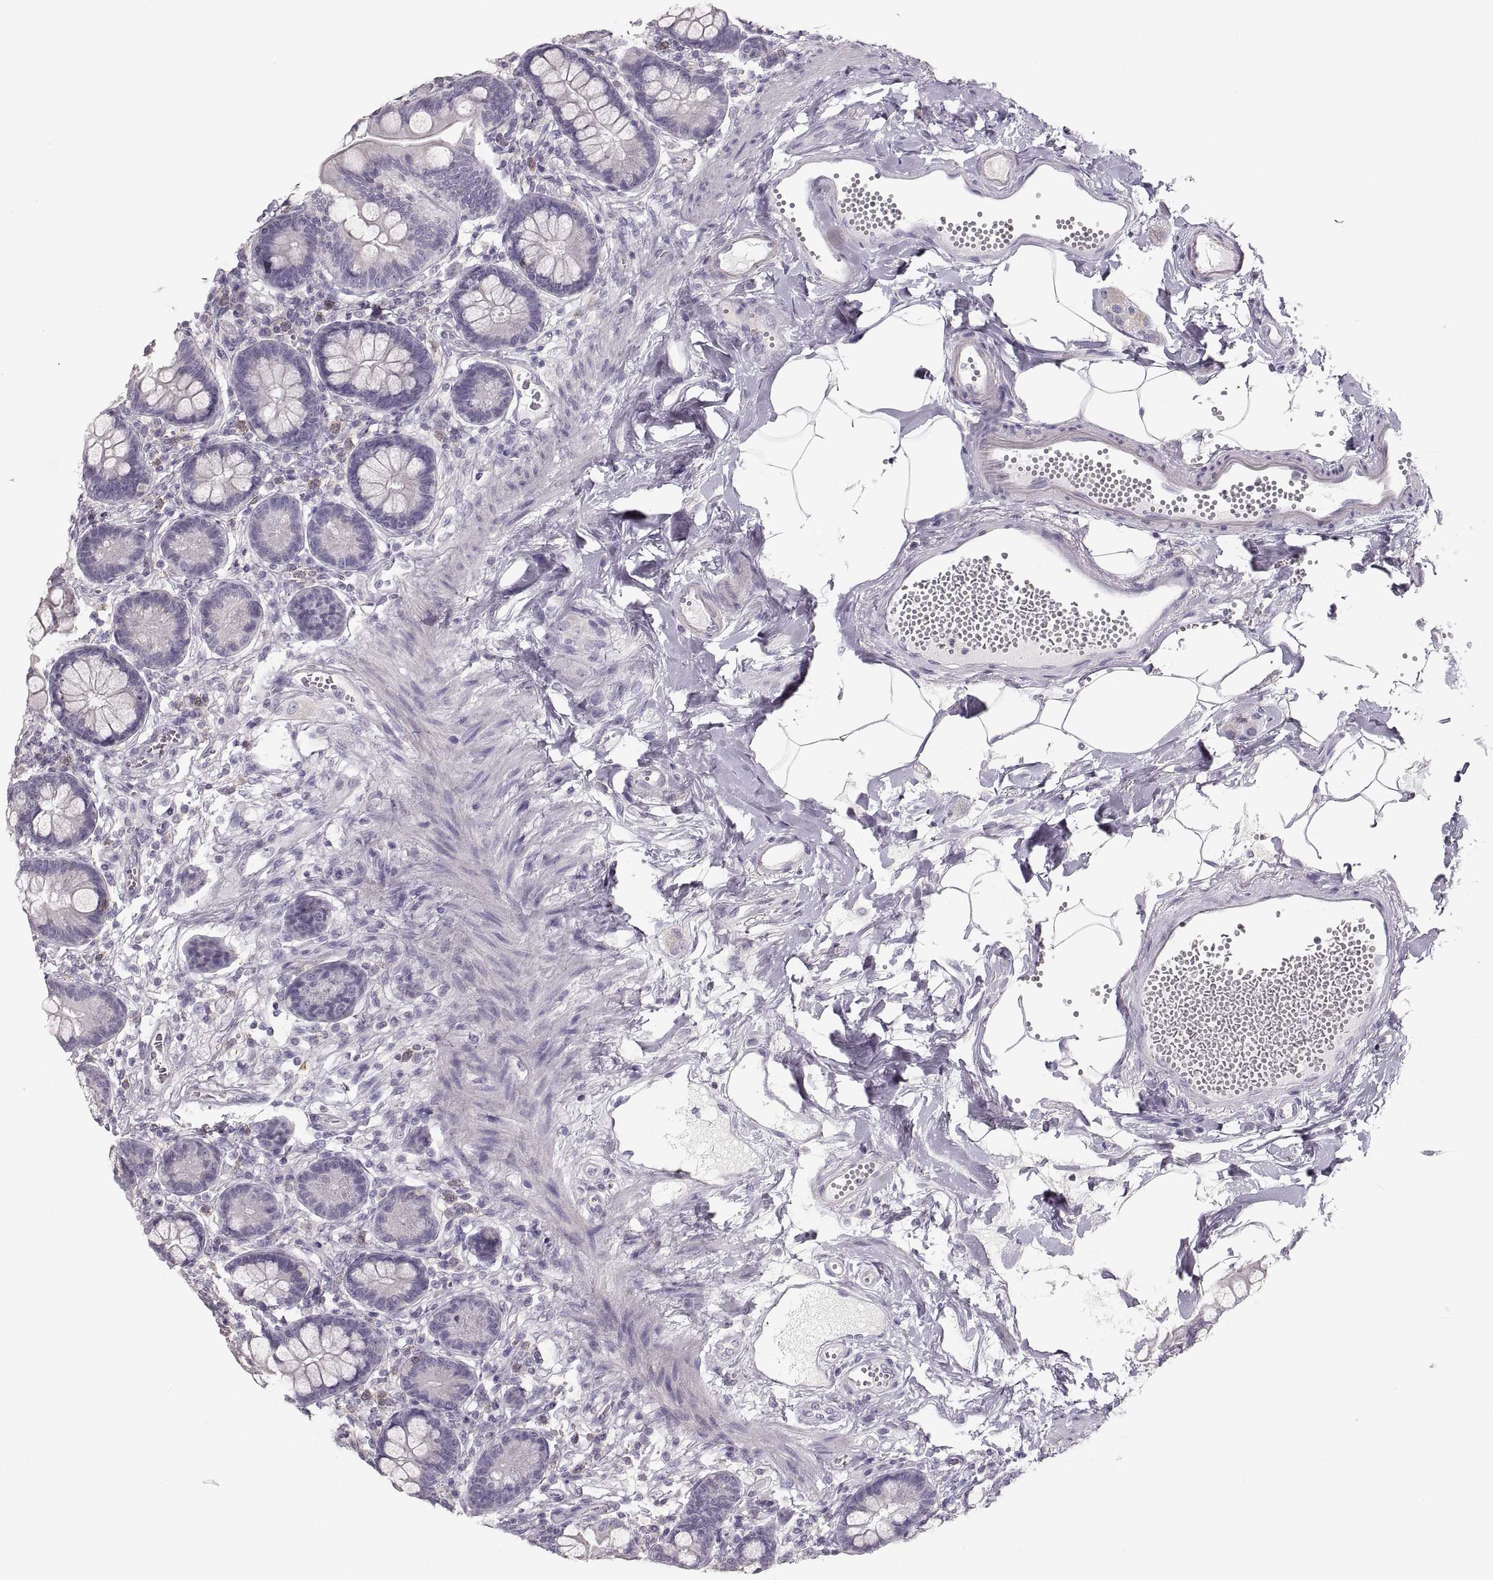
{"staining": {"intensity": "negative", "quantity": "none", "location": "none"}, "tissue": "small intestine", "cell_type": "Glandular cells", "image_type": "normal", "snomed": [{"axis": "morphology", "description": "Normal tissue, NOS"}, {"axis": "topography", "description": "Small intestine"}], "caption": "IHC image of unremarkable small intestine: human small intestine stained with DAB reveals no significant protein positivity in glandular cells.", "gene": "RUNDC3A", "patient": {"sex": "female", "age": 56}}